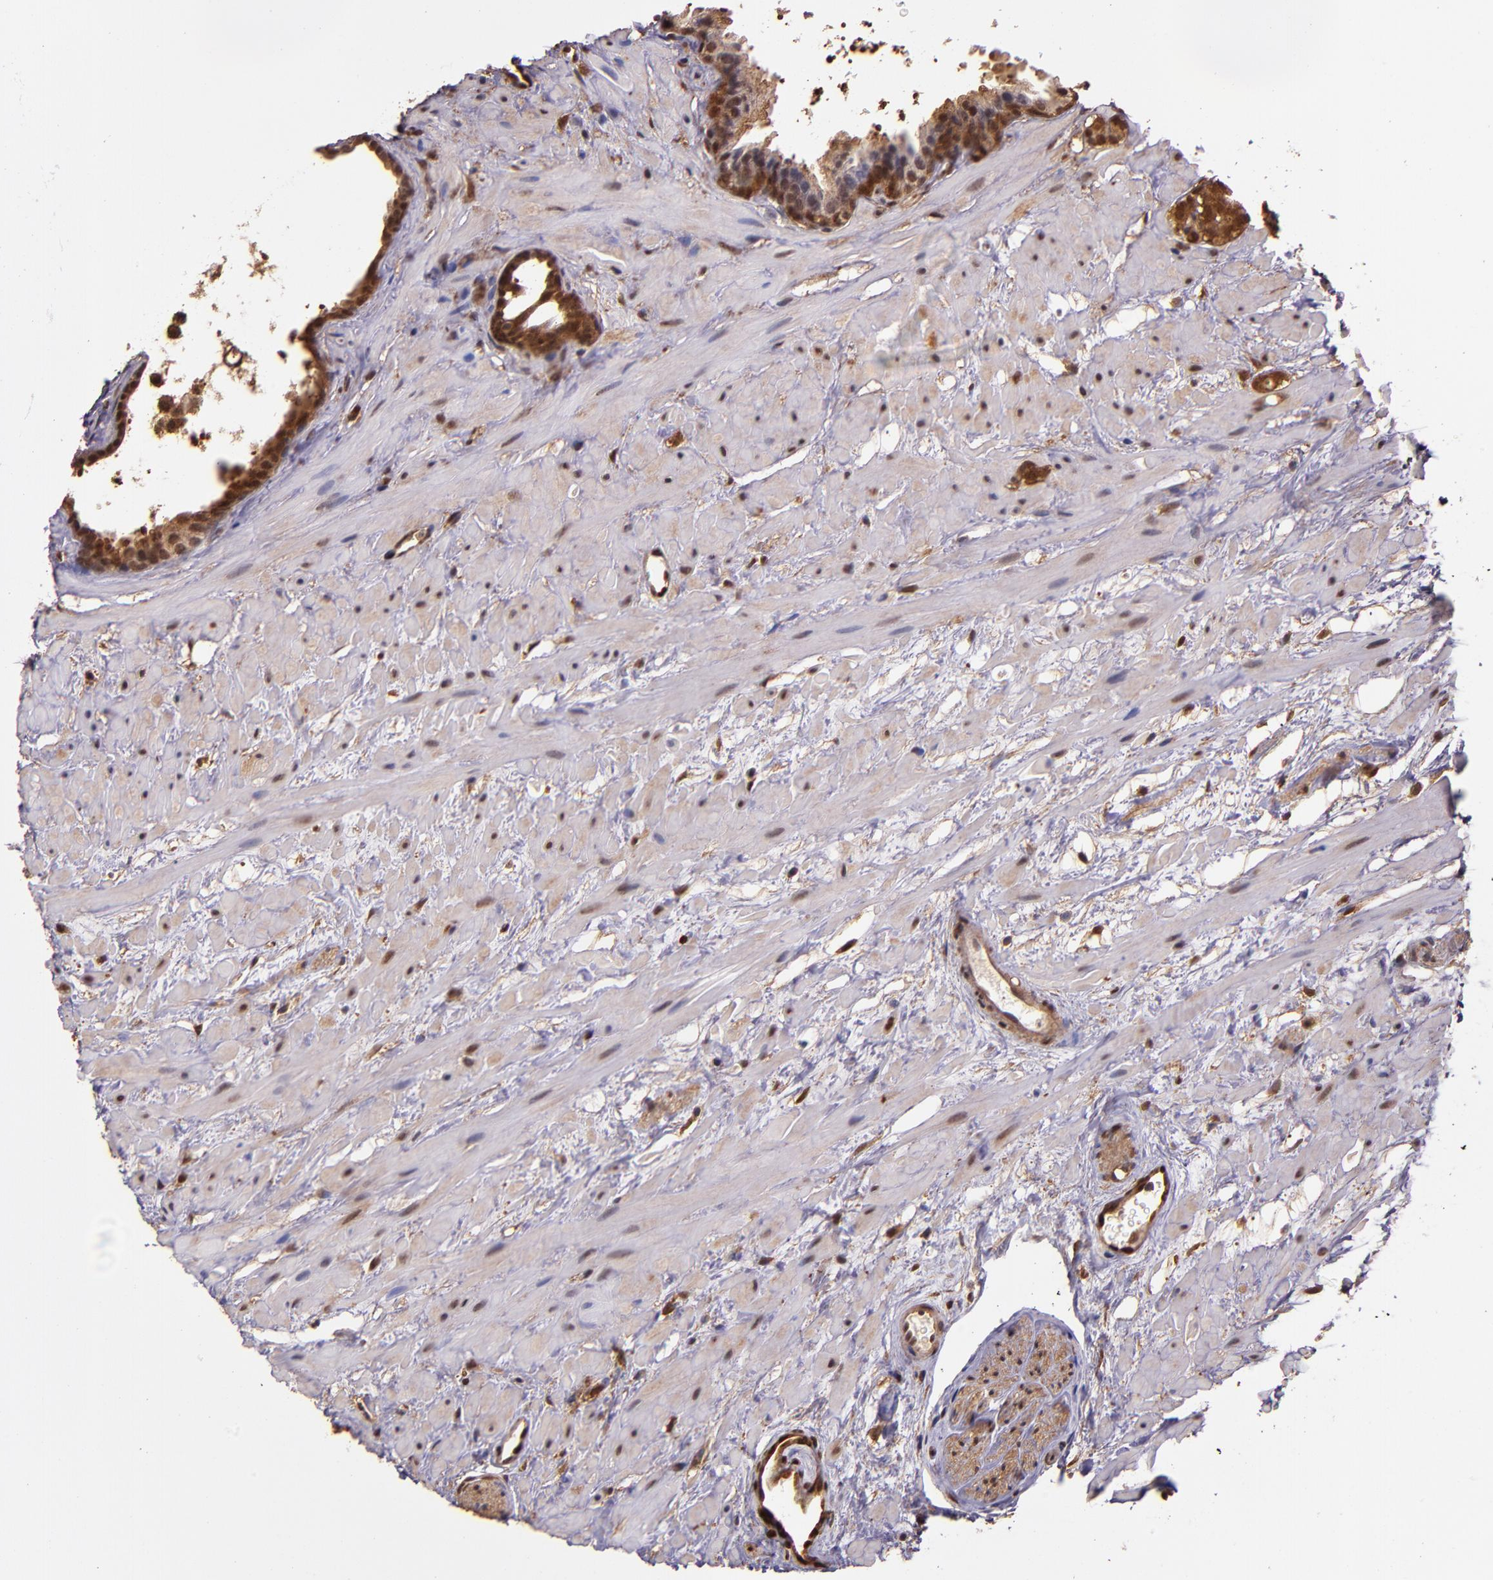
{"staining": {"intensity": "strong", "quantity": ">75%", "location": "cytoplasmic/membranous,nuclear"}, "tissue": "prostate cancer", "cell_type": "Tumor cells", "image_type": "cancer", "snomed": [{"axis": "morphology", "description": "Adenocarcinoma, Low grade"}, {"axis": "topography", "description": "Prostate"}], "caption": "Human prostate cancer (adenocarcinoma (low-grade)) stained for a protein (brown) reveals strong cytoplasmic/membranous and nuclear positive expression in approximately >75% of tumor cells.", "gene": "STAT6", "patient": {"sex": "male", "age": 57}}